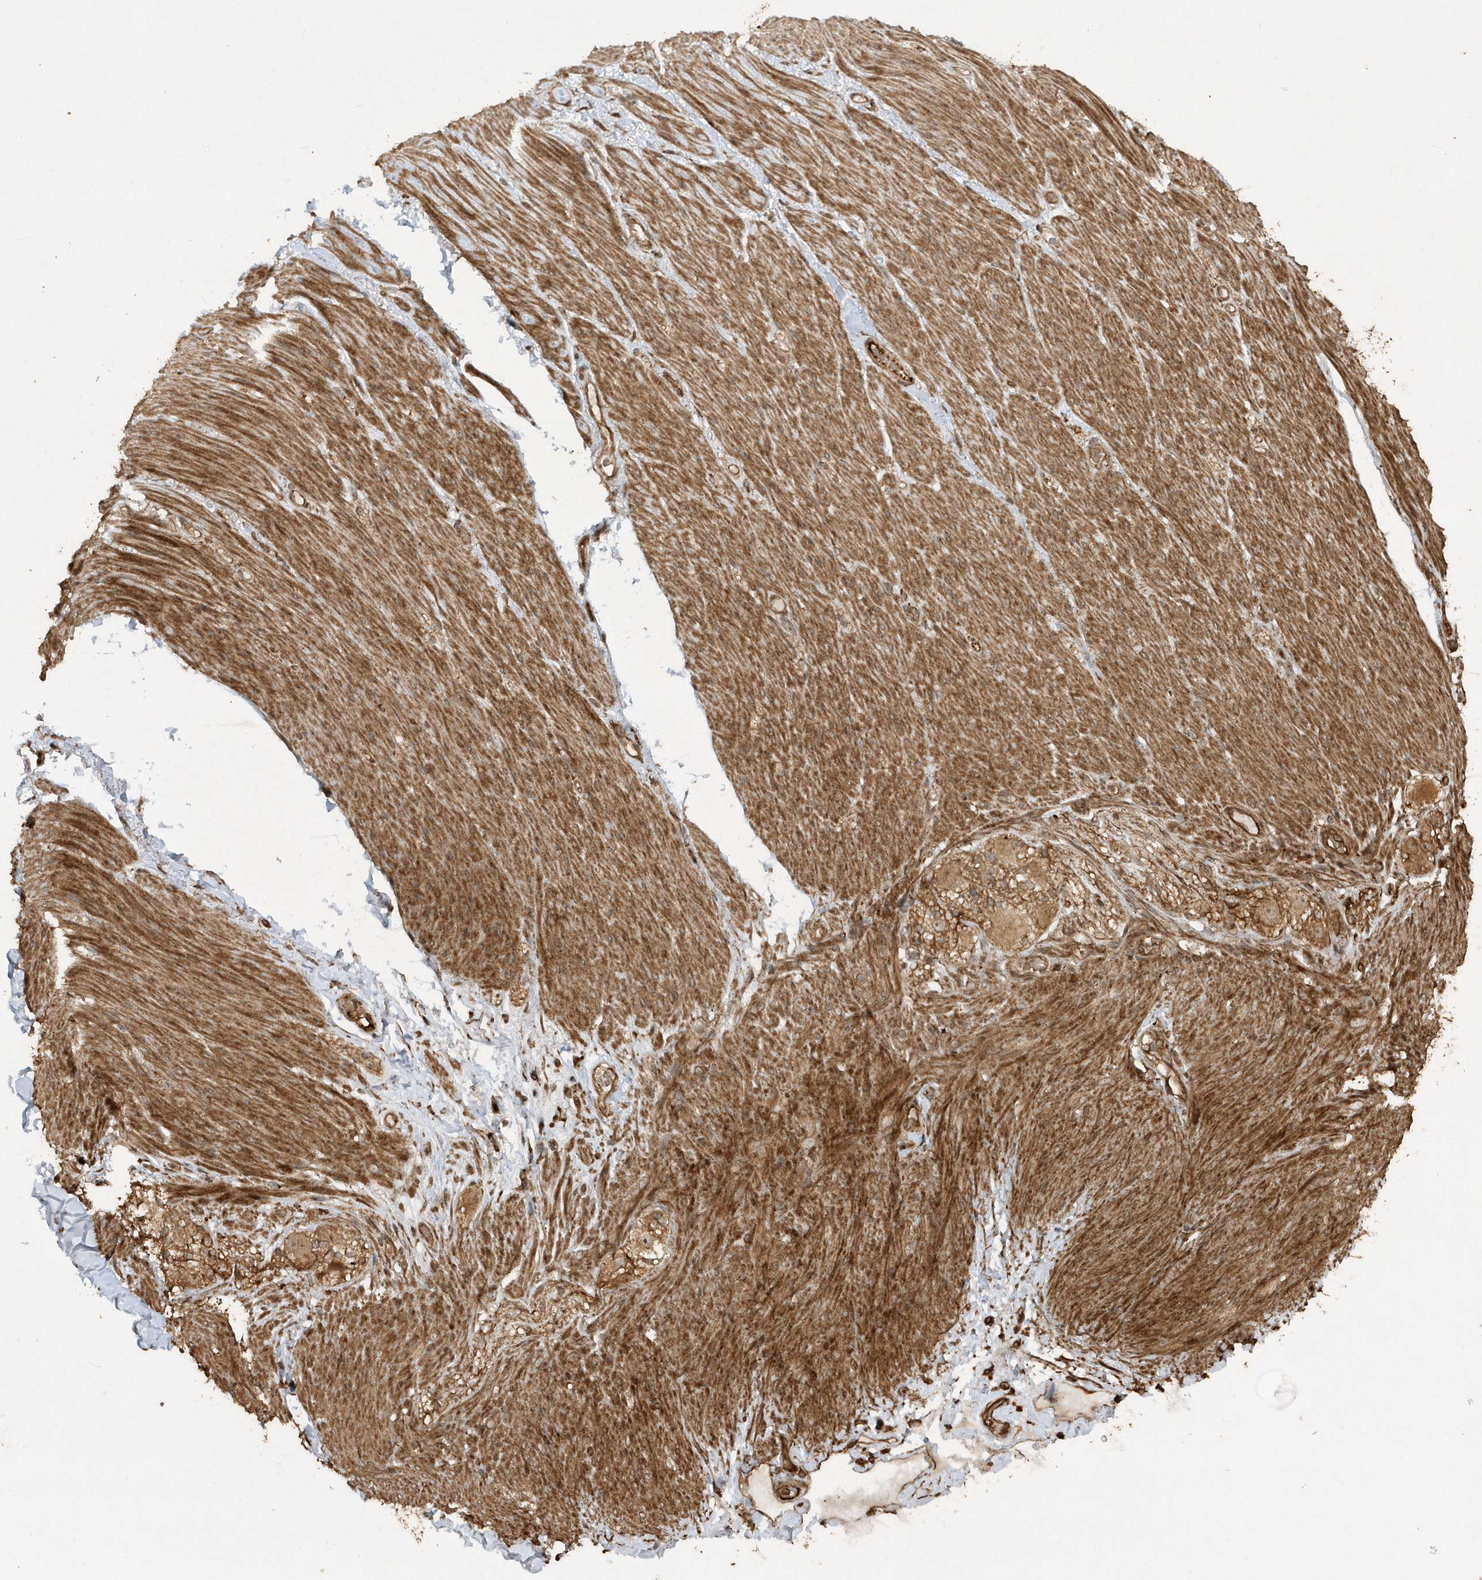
{"staining": {"intensity": "weak", "quantity": "25%-75%", "location": "cytoplasmic/membranous"}, "tissue": "adipose tissue", "cell_type": "Adipocytes", "image_type": "normal", "snomed": [{"axis": "morphology", "description": "Normal tissue, NOS"}, {"axis": "topography", "description": "Colon"}, {"axis": "topography", "description": "Peripheral nerve tissue"}], "caption": "Normal adipose tissue exhibits weak cytoplasmic/membranous expression in approximately 25%-75% of adipocytes.", "gene": "AVPI1", "patient": {"sex": "female", "age": 61}}